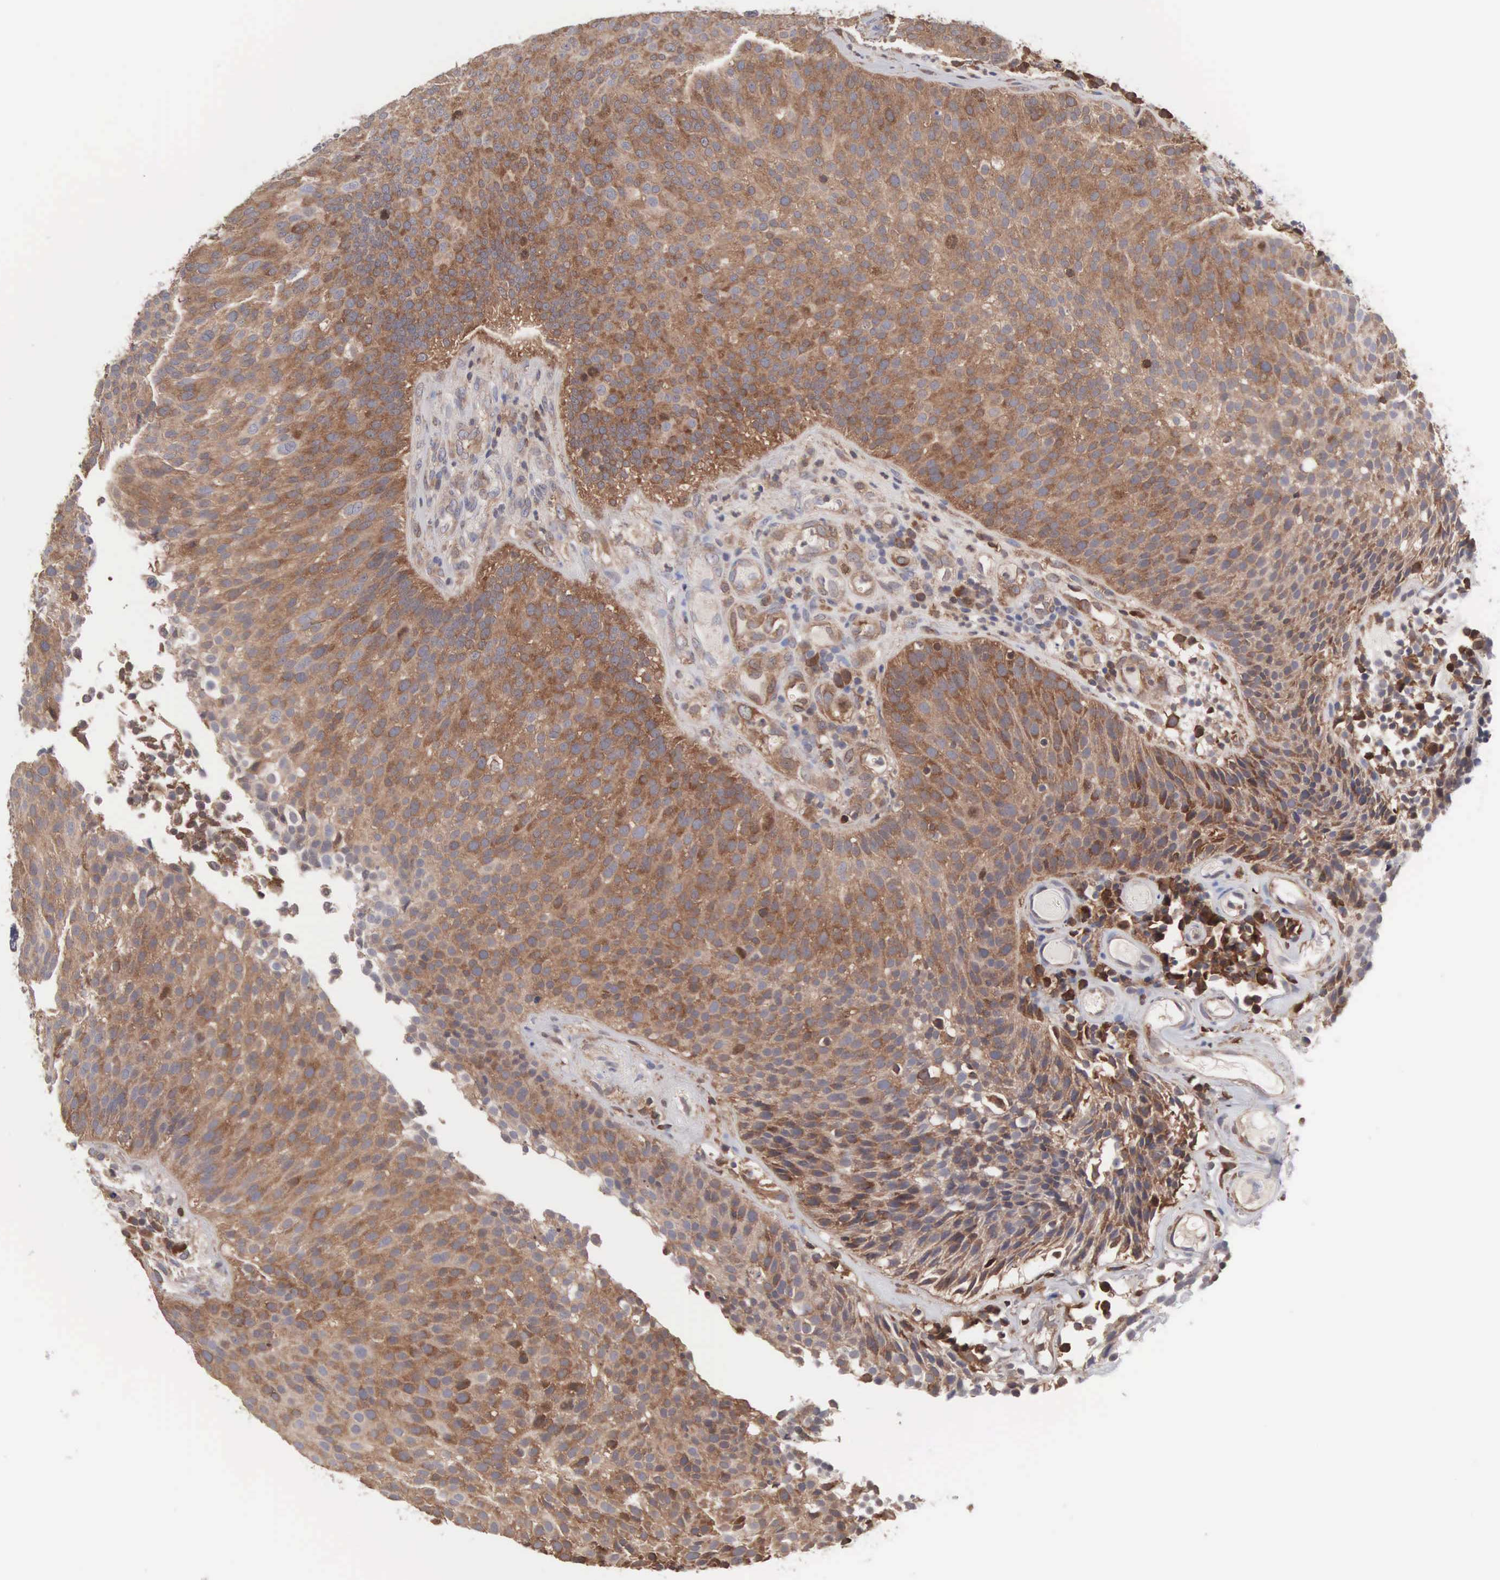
{"staining": {"intensity": "moderate", "quantity": ">75%", "location": "cytoplasmic/membranous"}, "tissue": "urothelial cancer", "cell_type": "Tumor cells", "image_type": "cancer", "snomed": [{"axis": "morphology", "description": "Urothelial carcinoma, Low grade"}, {"axis": "topography", "description": "Urinary bladder"}], "caption": "DAB immunohistochemical staining of human low-grade urothelial carcinoma exhibits moderate cytoplasmic/membranous protein staining in approximately >75% of tumor cells.", "gene": "MTHFD1", "patient": {"sex": "male", "age": 85}}